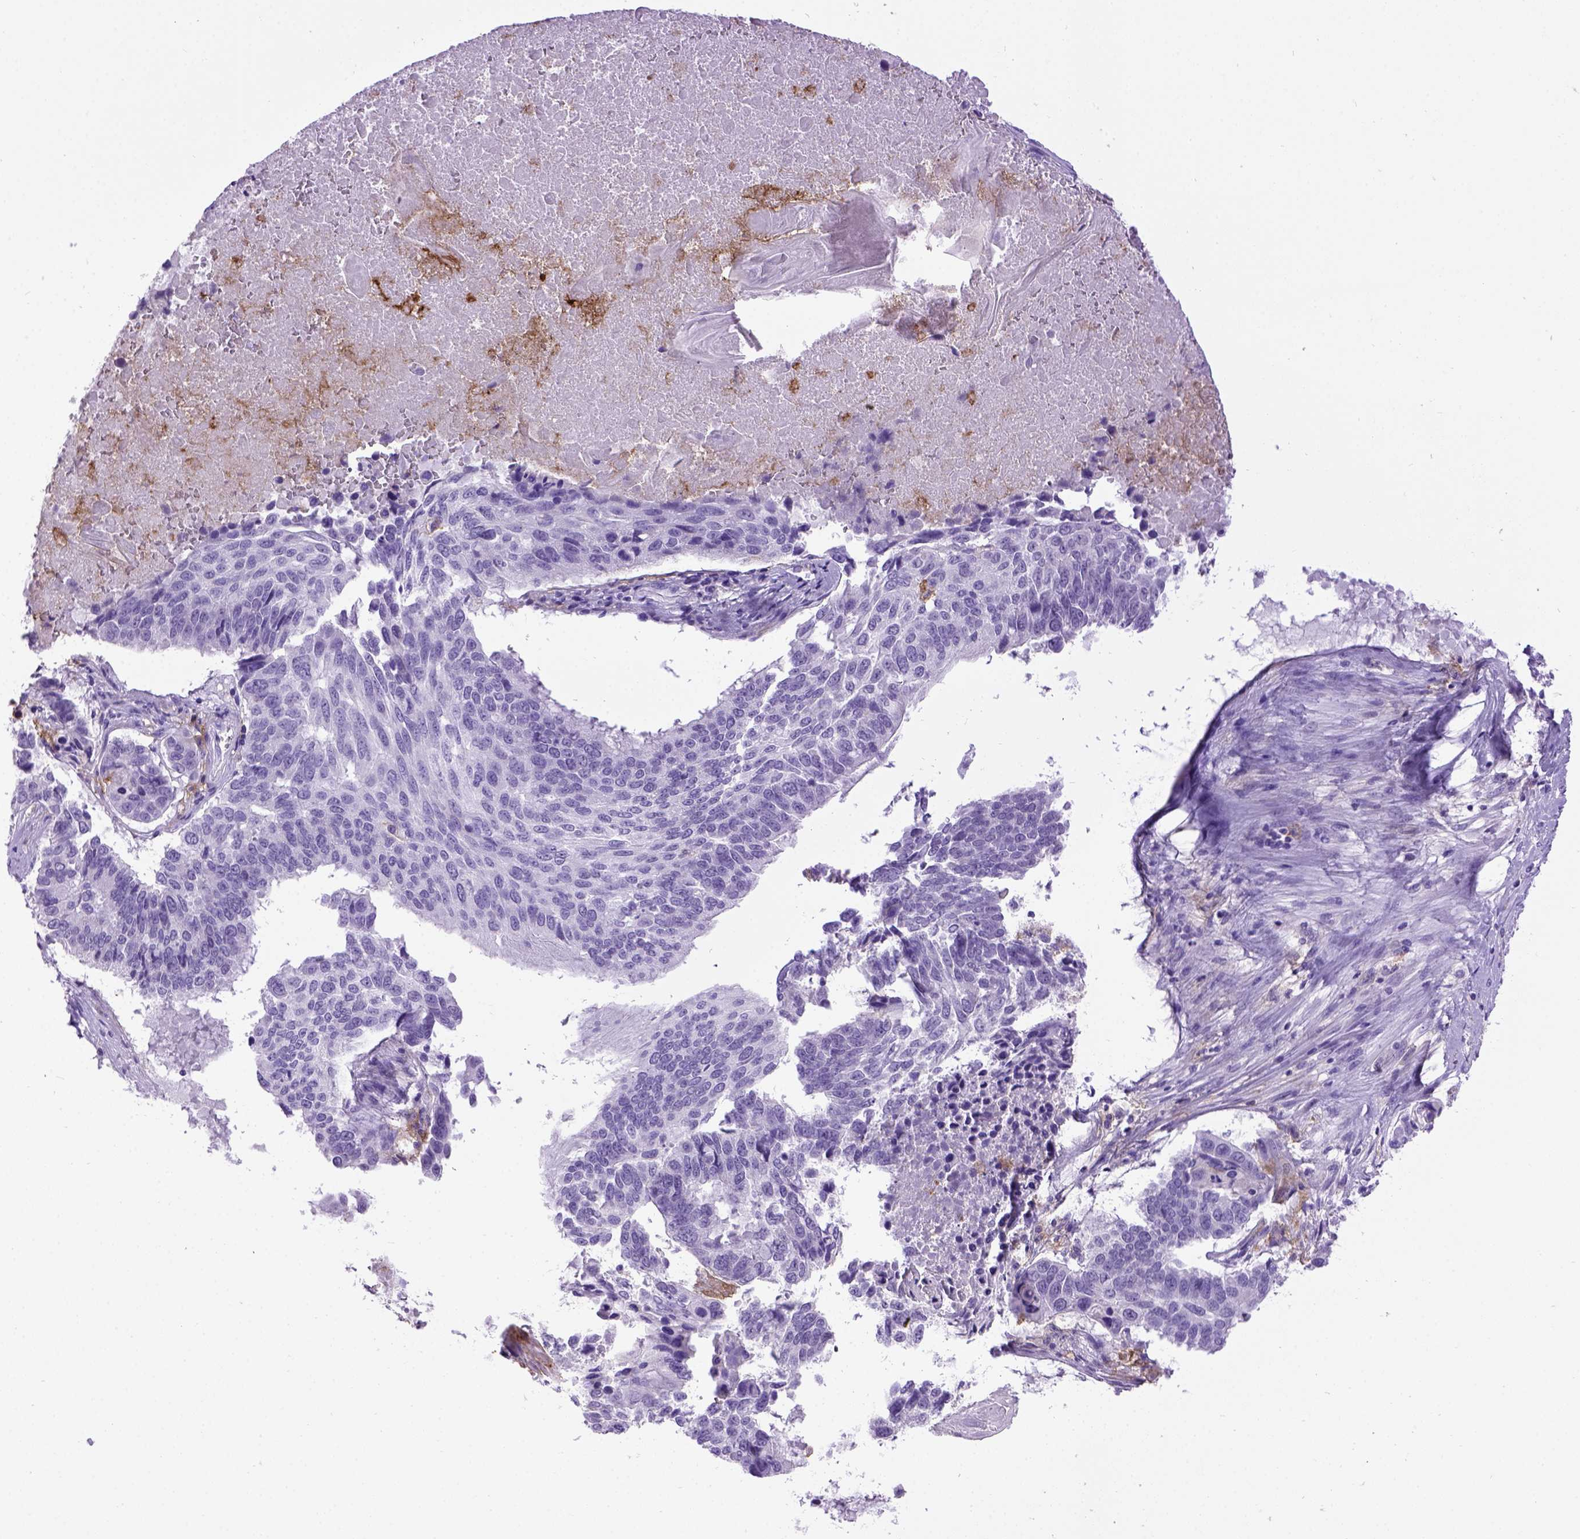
{"staining": {"intensity": "negative", "quantity": "none", "location": "none"}, "tissue": "lung cancer", "cell_type": "Tumor cells", "image_type": "cancer", "snomed": [{"axis": "morphology", "description": "Squamous cell carcinoma, NOS"}, {"axis": "topography", "description": "Lung"}], "caption": "High power microscopy photomicrograph of an IHC image of squamous cell carcinoma (lung), revealing no significant positivity in tumor cells. Nuclei are stained in blue.", "gene": "ITGAX", "patient": {"sex": "male", "age": 73}}